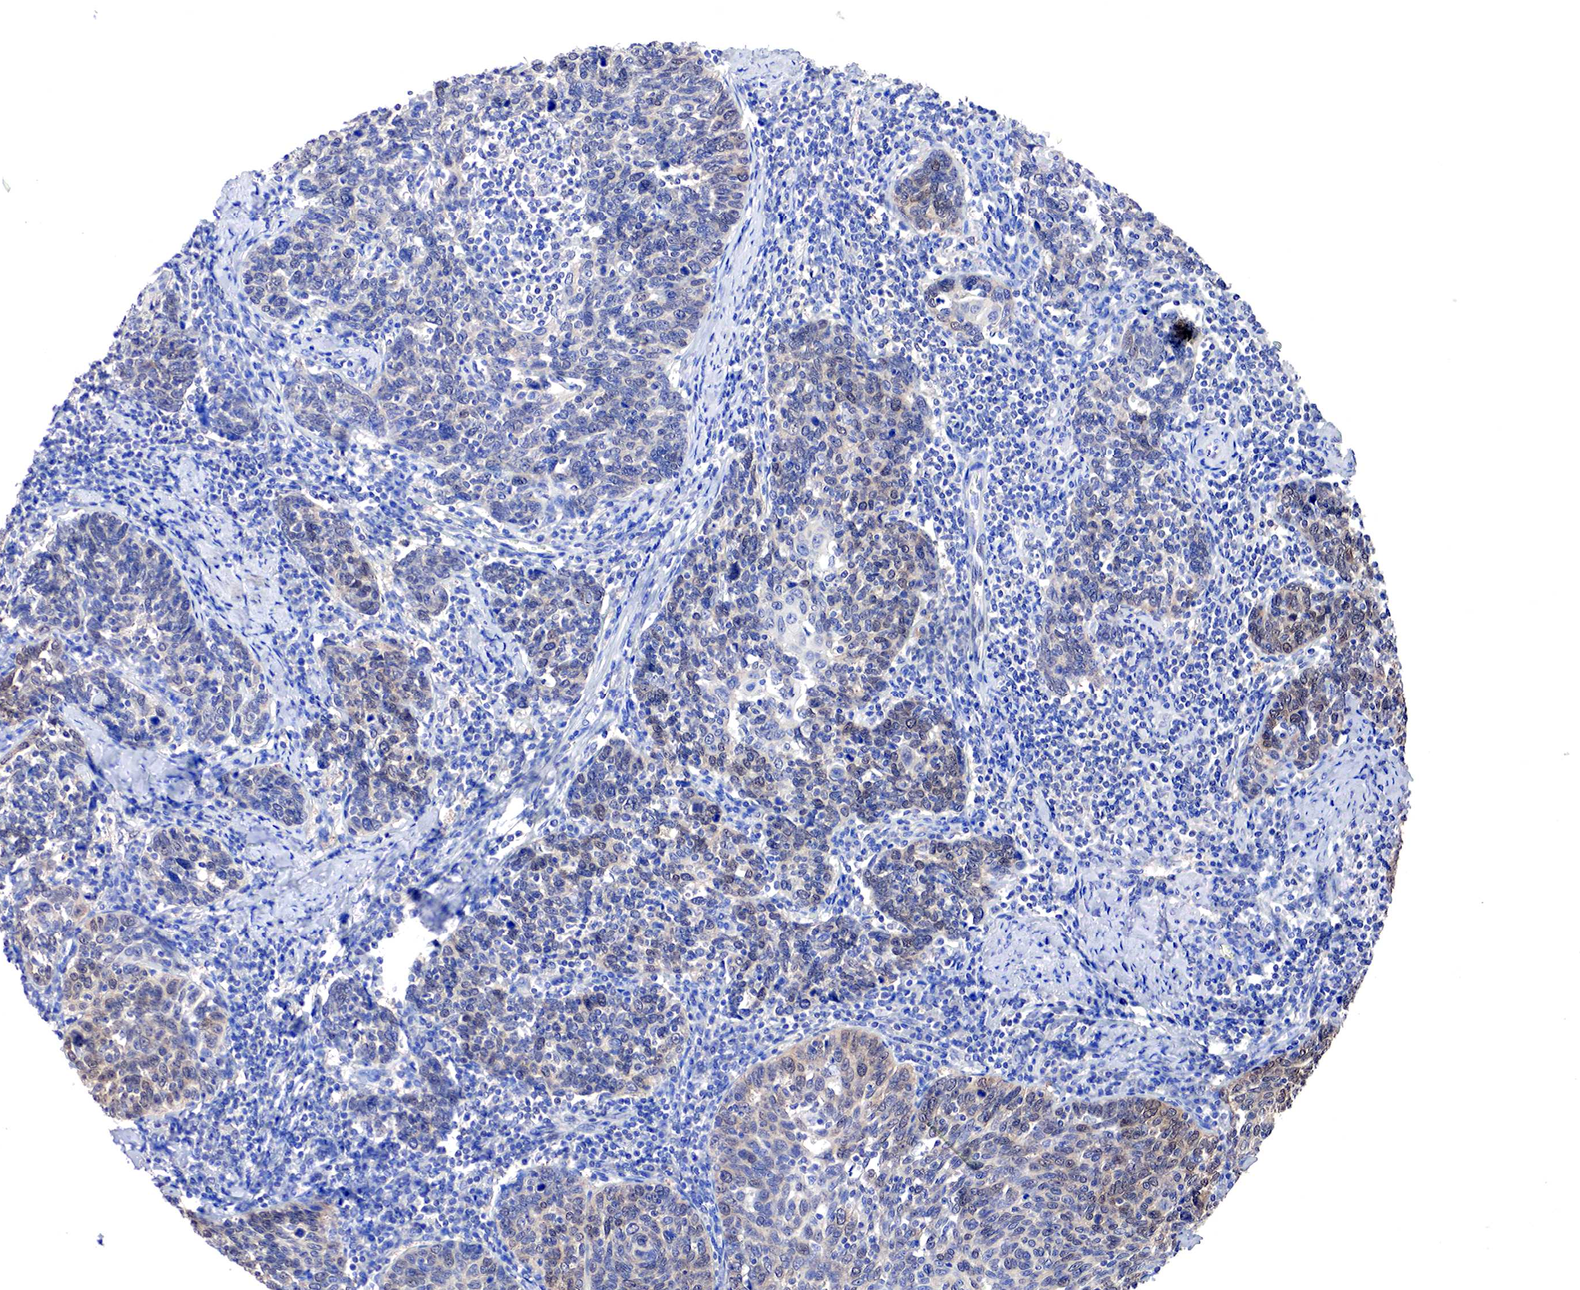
{"staining": {"intensity": "weak", "quantity": "25%-75%", "location": "cytoplasmic/membranous,nuclear"}, "tissue": "cervical cancer", "cell_type": "Tumor cells", "image_type": "cancer", "snomed": [{"axis": "morphology", "description": "Squamous cell carcinoma, NOS"}, {"axis": "topography", "description": "Cervix"}], "caption": "Cervical cancer stained with immunohistochemistry shows weak cytoplasmic/membranous and nuclear expression in approximately 25%-75% of tumor cells.", "gene": "PABIR2", "patient": {"sex": "female", "age": 41}}